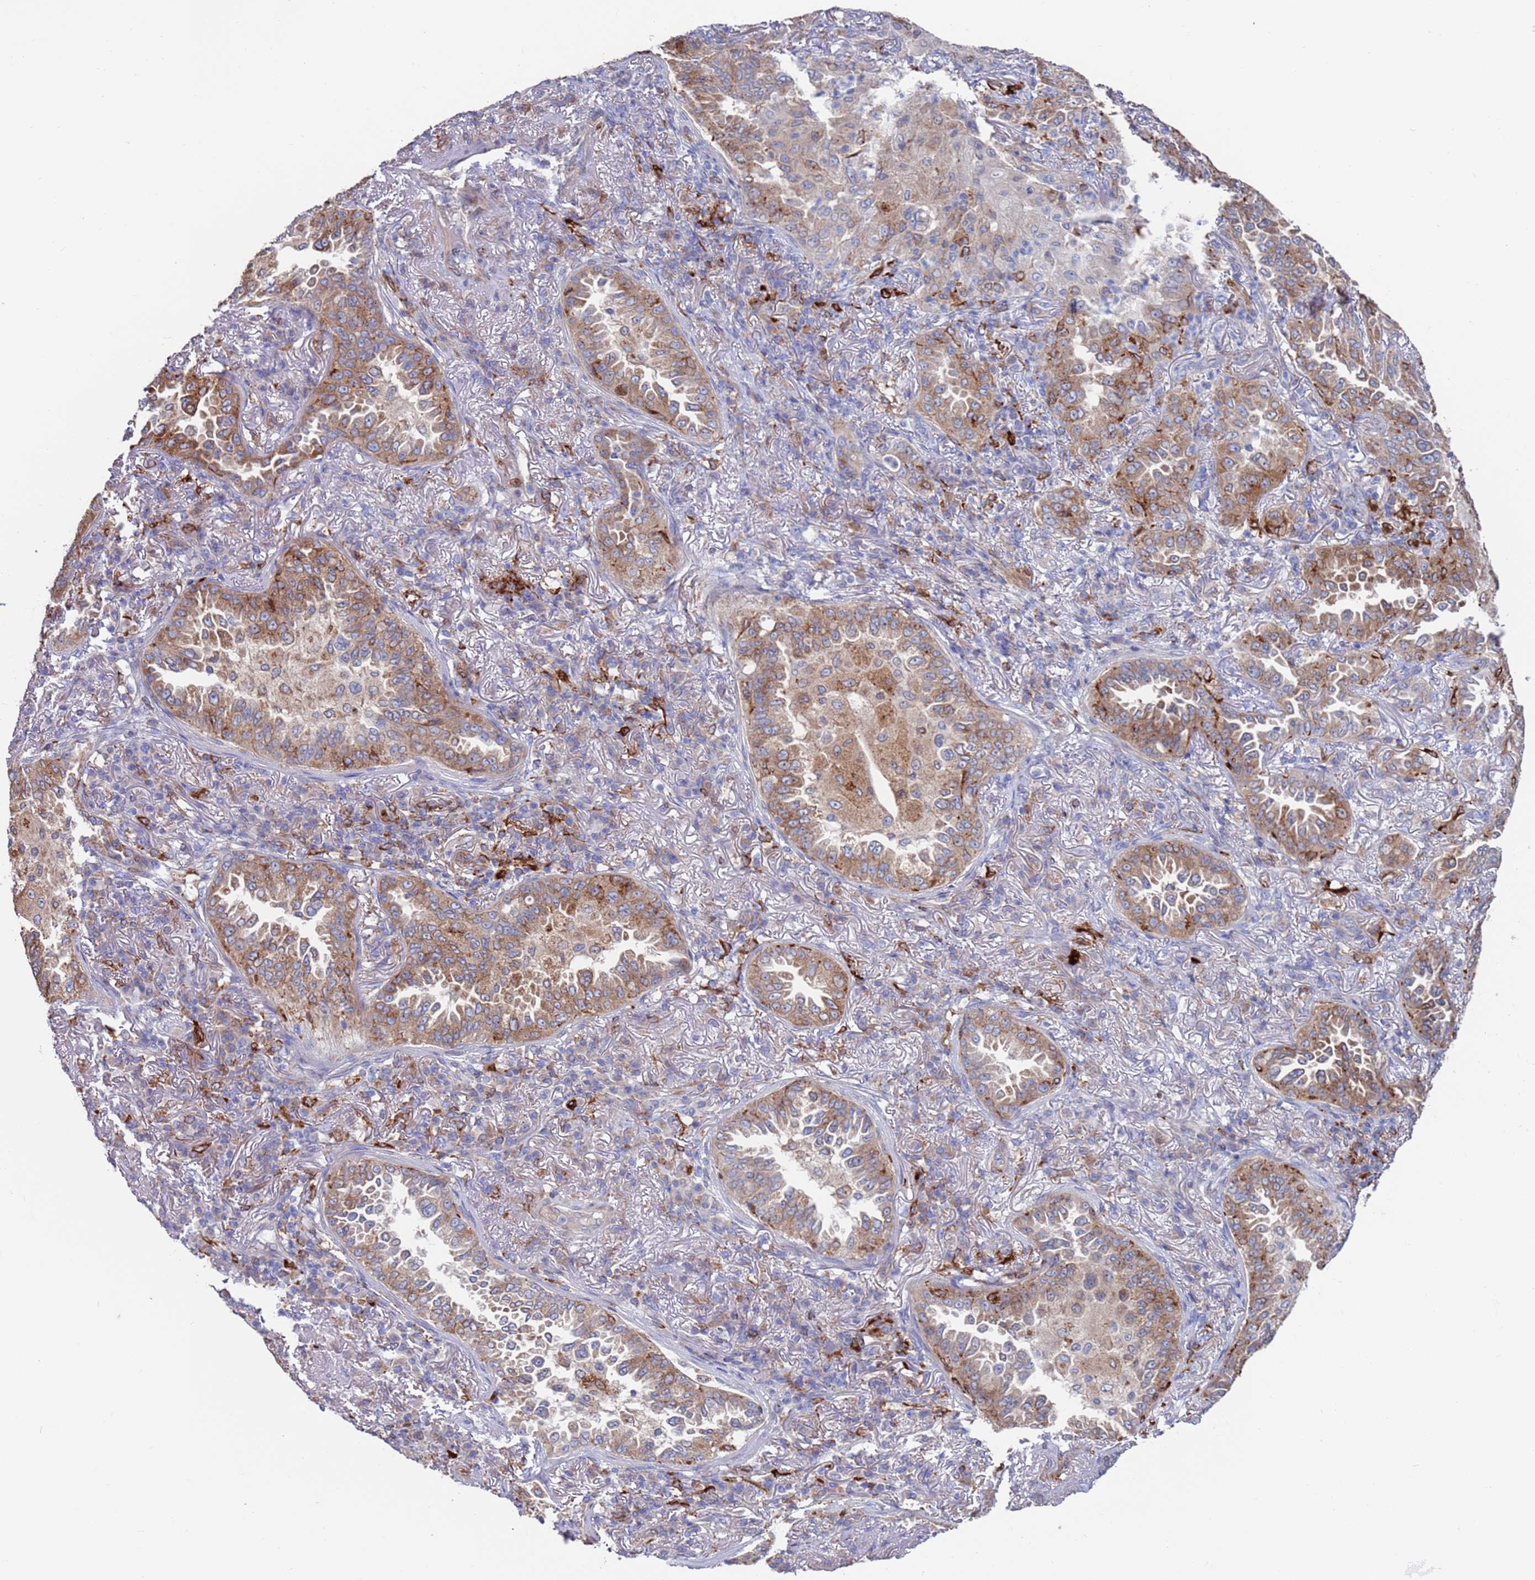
{"staining": {"intensity": "moderate", "quantity": ">75%", "location": "cytoplasmic/membranous"}, "tissue": "lung cancer", "cell_type": "Tumor cells", "image_type": "cancer", "snomed": [{"axis": "morphology", "description": "Adenocarcinoma, NOS"}, {"axis": "topography", "description": "Lung"}], "caption": "Protein expression analysis of human lung adenocarcinoma reveals moderate cytoplasmic/membranous positivity in approximately >75% of tumor cells. (DAB IHC, brown staining for protein, blue staining for nuclei).", "gene": "GREB1L", "patient": {"sex": "female", "age": 69}}